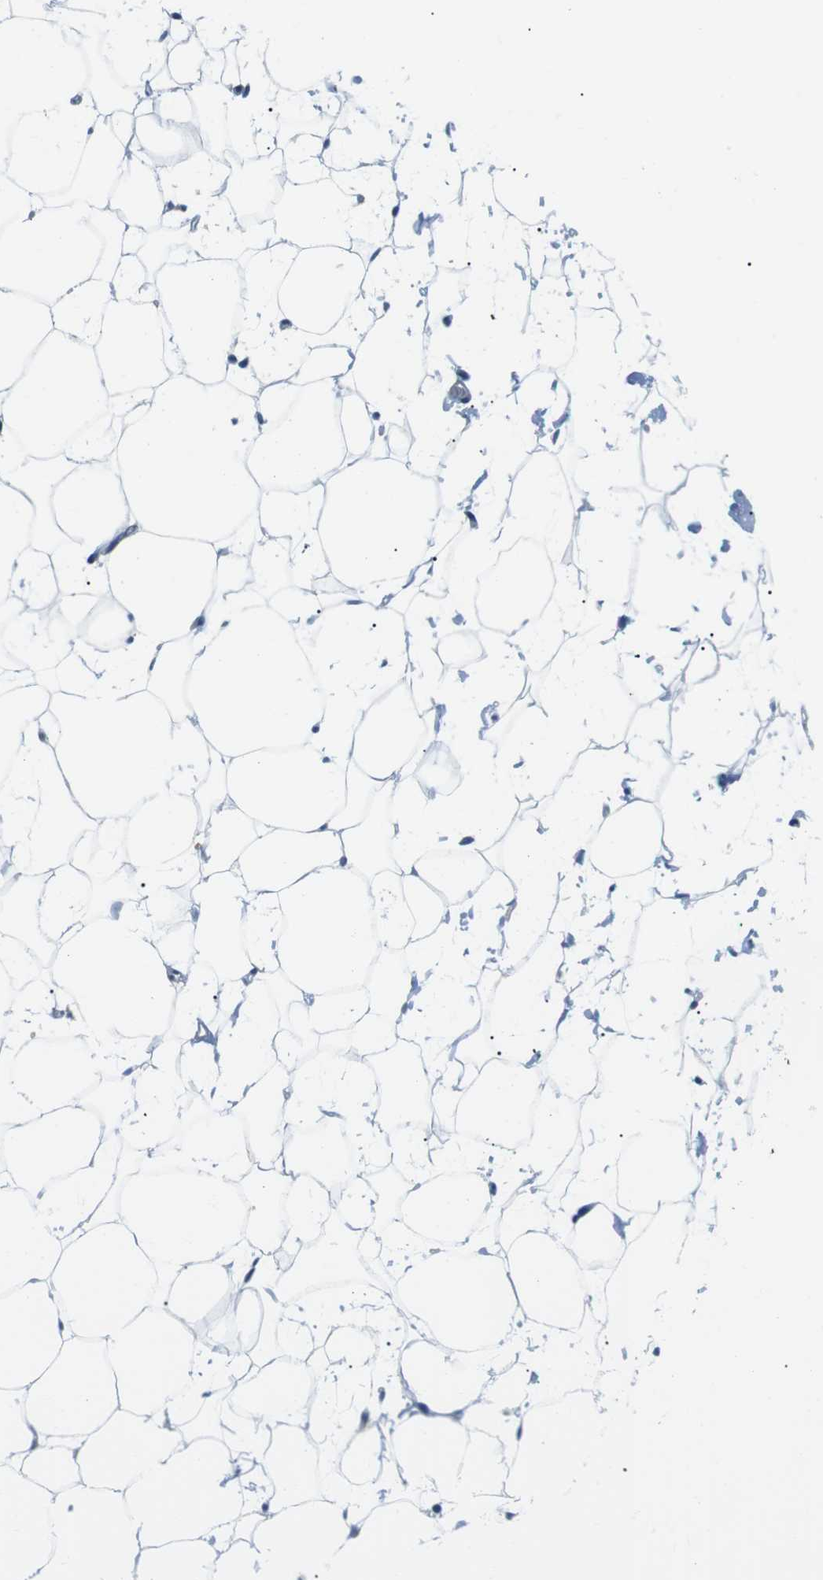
{"staining": {"intensity": "negative", "quantity": "none", "location": "none"}, "tissue": "adipose tissue", "cell_type": "Adipocytes", "image_type": "normal", "snomed": [{"axis": "morphology", "description": "Normal tissue, NOS"}, {"axis": "topography", "description": "Breast"}, {"axis": "topography", "description": "Soft tissue"}], "caption": "This is an immunohistochemistry (IHC) image of normal human adipose tissue. There is no expression in adipocytes.", "gene": "ARVCF", "patient": {"sex": "female", "age": 75}}